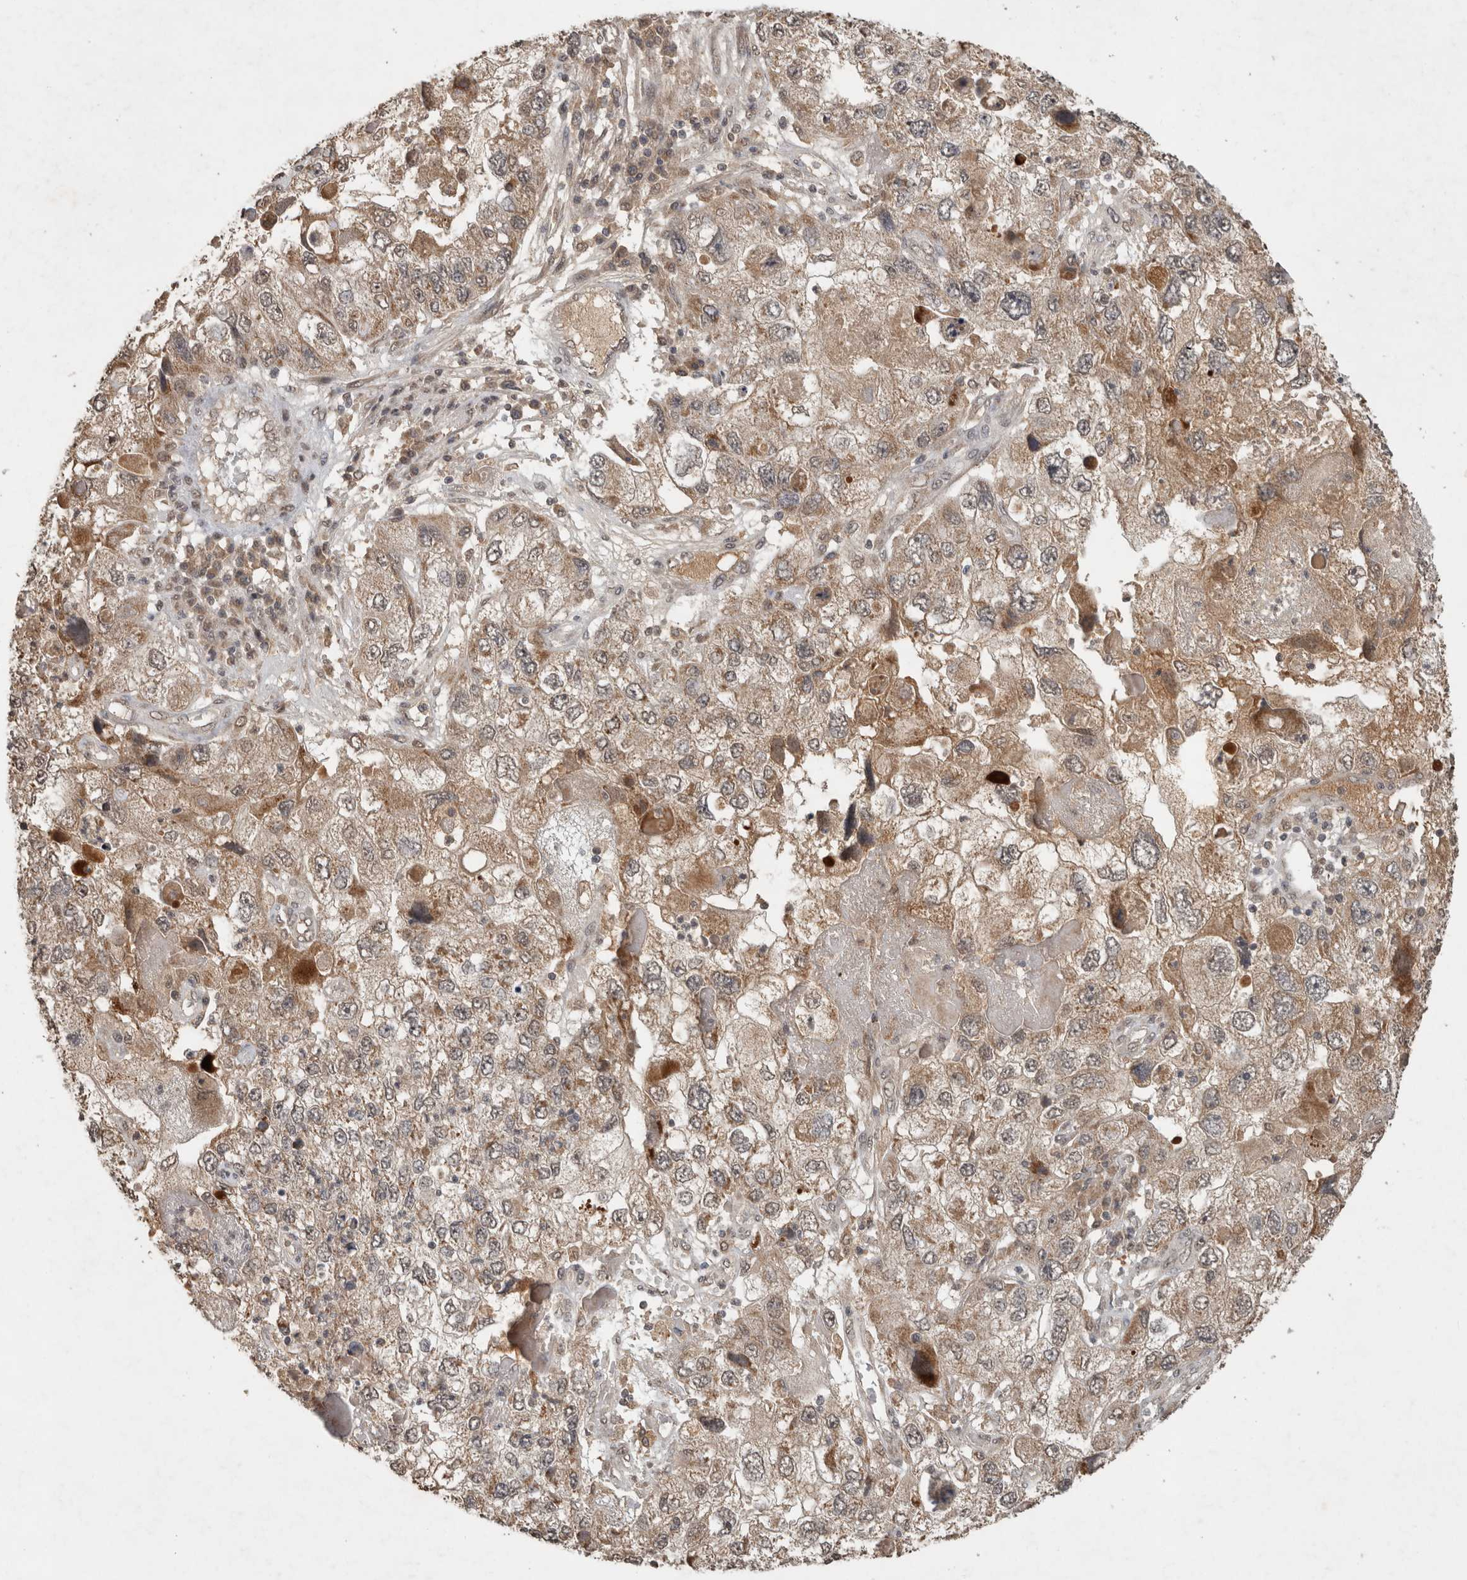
{"staining": {"intensity": "moderate", "quantity": ">75%", "location": "cytoplasmic/membranous"}, "tissue": "endometrial cancer", "cell_type": "Tumor cells", "image_type": "cancer", "snomed": [{"axis": "morphology", "description": "Adenocarcinoma, NOS"}, {"axis": "topography", "description": "Endometrium"}], "caption": "Brown immunohistochemical staining in human endometrial cancer shows moderate cytoplasmic/membranous expression in about >75% of tumor cells. The protein of interest is shown in brown color, while the nuclei are stained blue.", "gene": "FAM3A", "patient": {"sex": "female", "age": 49}}